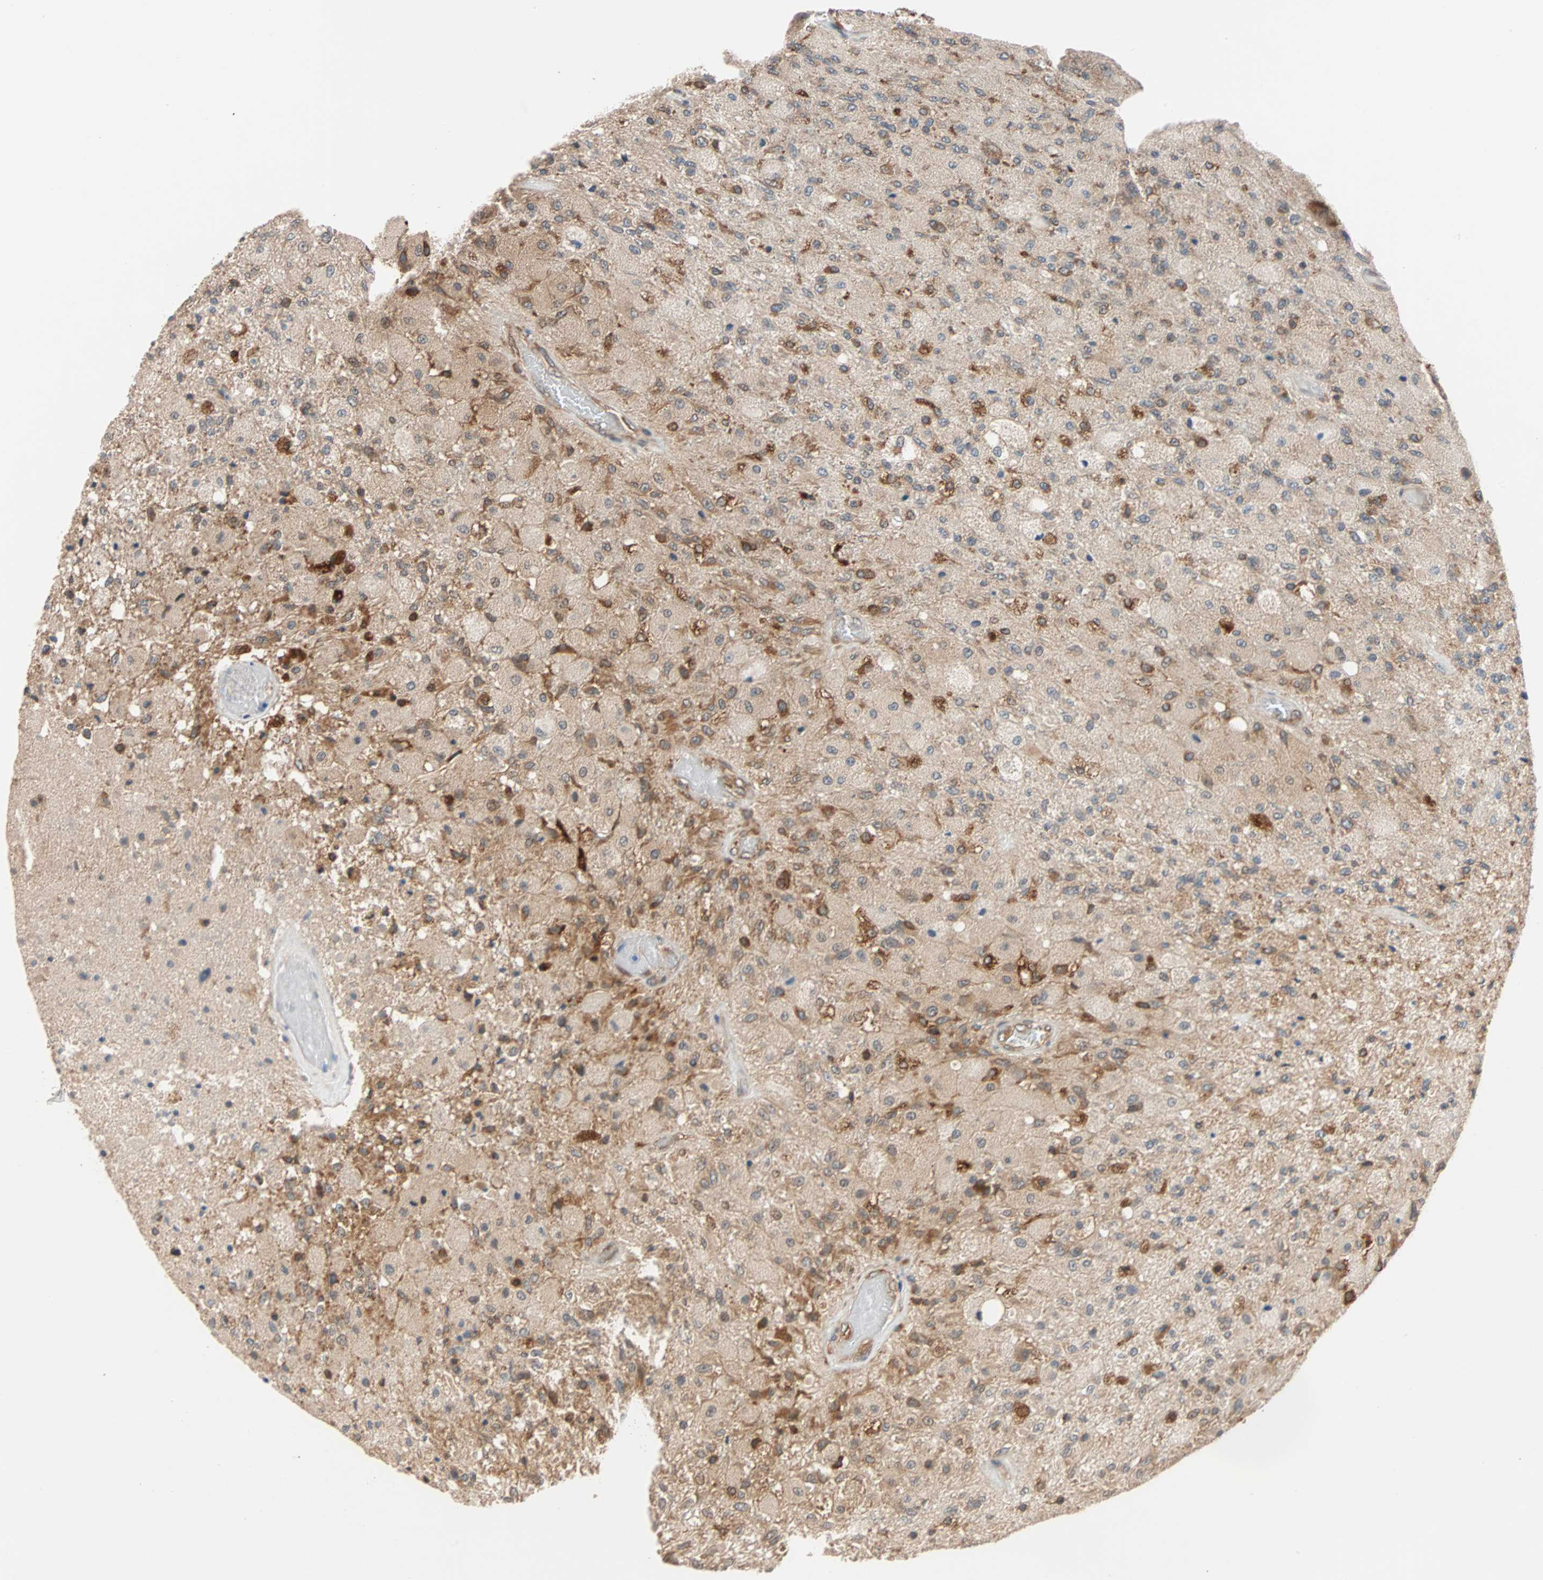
{"staining": {"intensity": "weak", "quantity": ">75%", "location": "cytoplasmic/membranous"}, "tissue": "glioma", "cell_type": "Tumor cells", "image_type": "cancer", "snomed": [{"axis": "morphology", "description": "Normal tissue, NOS"}, {"axis": "morphology", "description": "Glioma, malignant, High grade"}, {"axis": "topography", "description": "Cerebral cortex"}], "caption": "Immunohistochemistry photomicrograph of neoplastic tissue: glioma stained using immunohistochemistry shows low levels of weak protein expression localized specifically in the cytoplasmic/membranous of tumor cells, appearing as a cytoplasmic/membranous brown color.", "gene": "AUP1", "patient": {"sex": "male", "age": 77}}